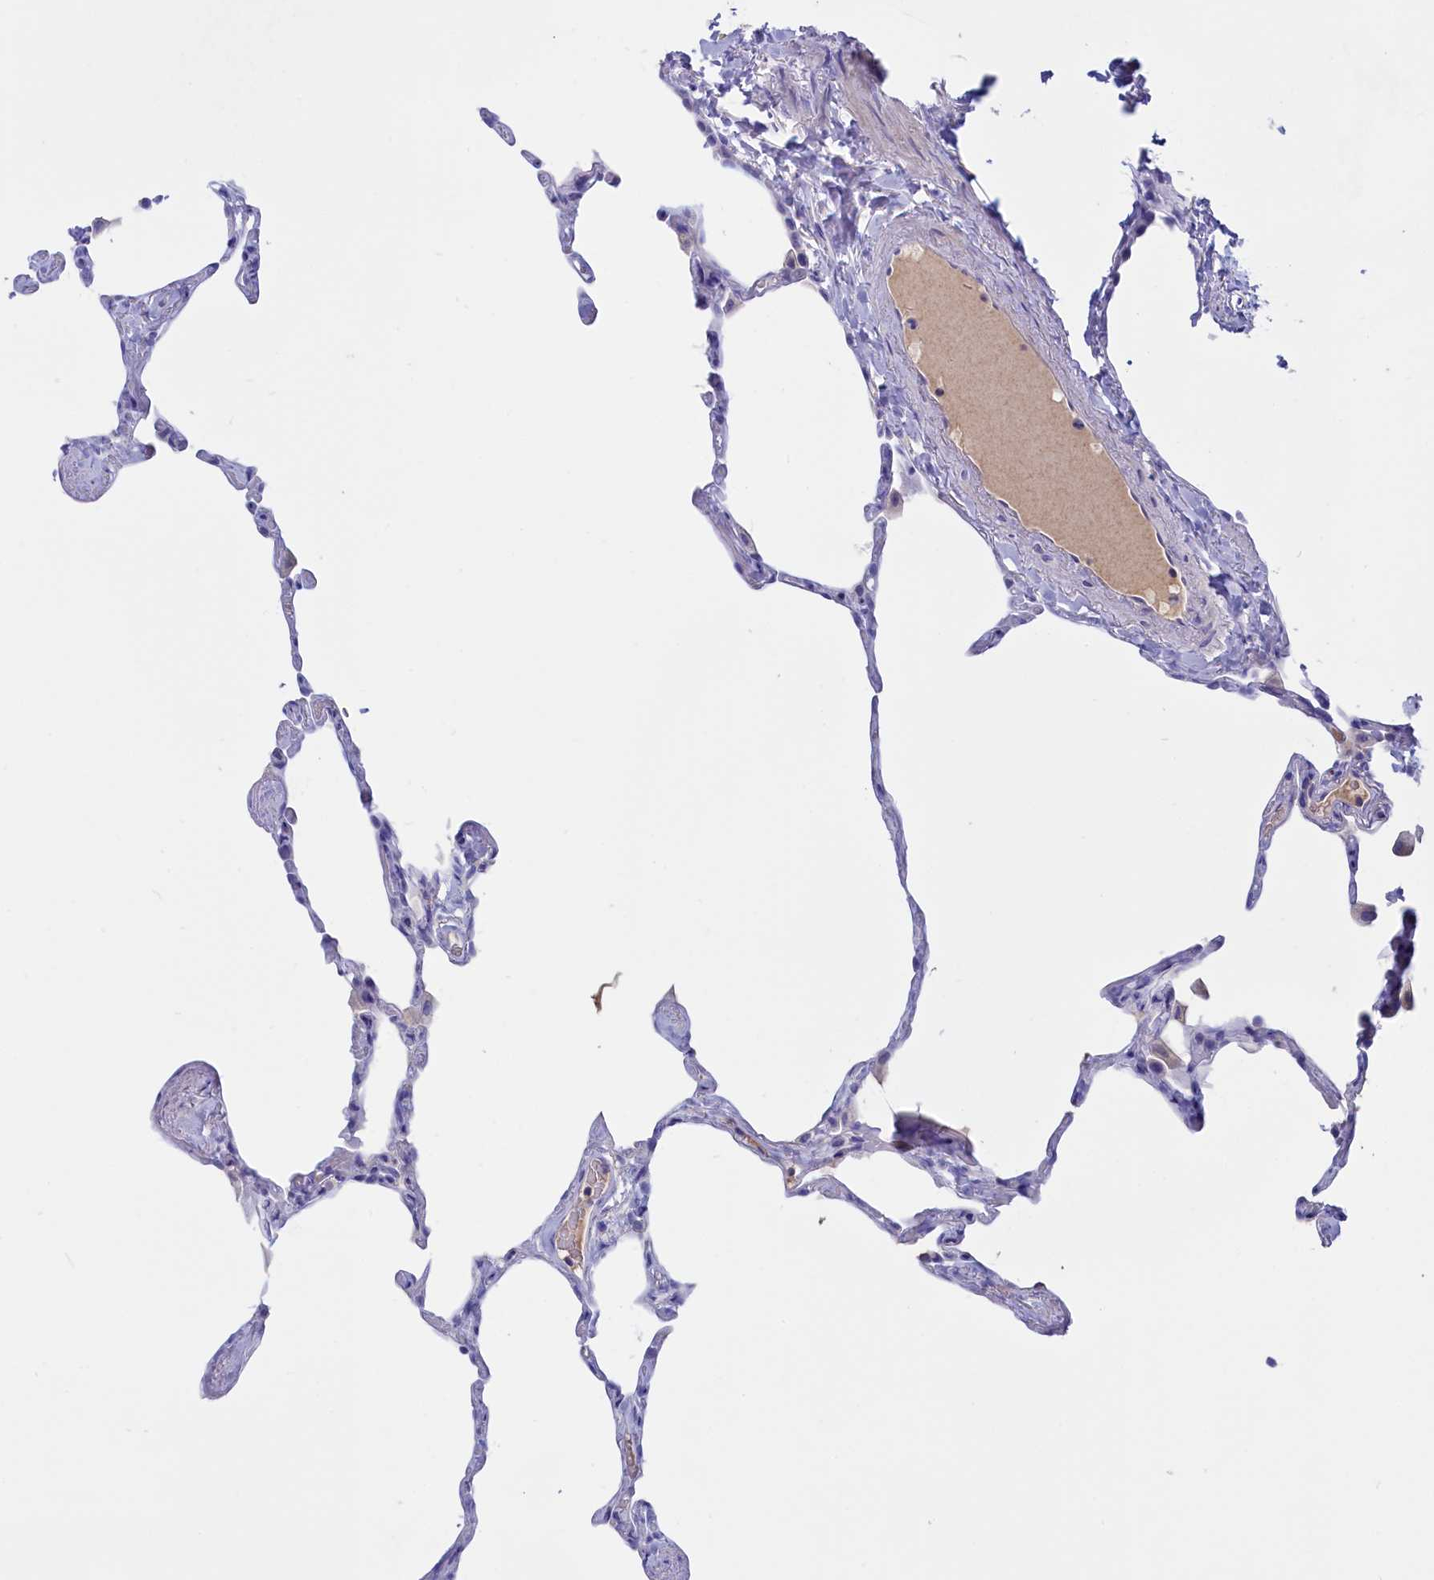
{"staining": {"intensity": "negative", "quantity": "none", "location": "none"}, "tissue": "lung", "cell_type": "Alveolar cells", "image_type": "normal", "snomed": [{"axis": "morphology", "description": "Normal tissue, NOS"}, {"axis": "topography", "description": "Lung"}], "caption": "A high-resolution micrograph shows IHC staining of unremarkable lung, which shows no significant positivity in alveolar cells.", "gene": "ADGRA1", "patient": {"sex": "male", "age": 65}}